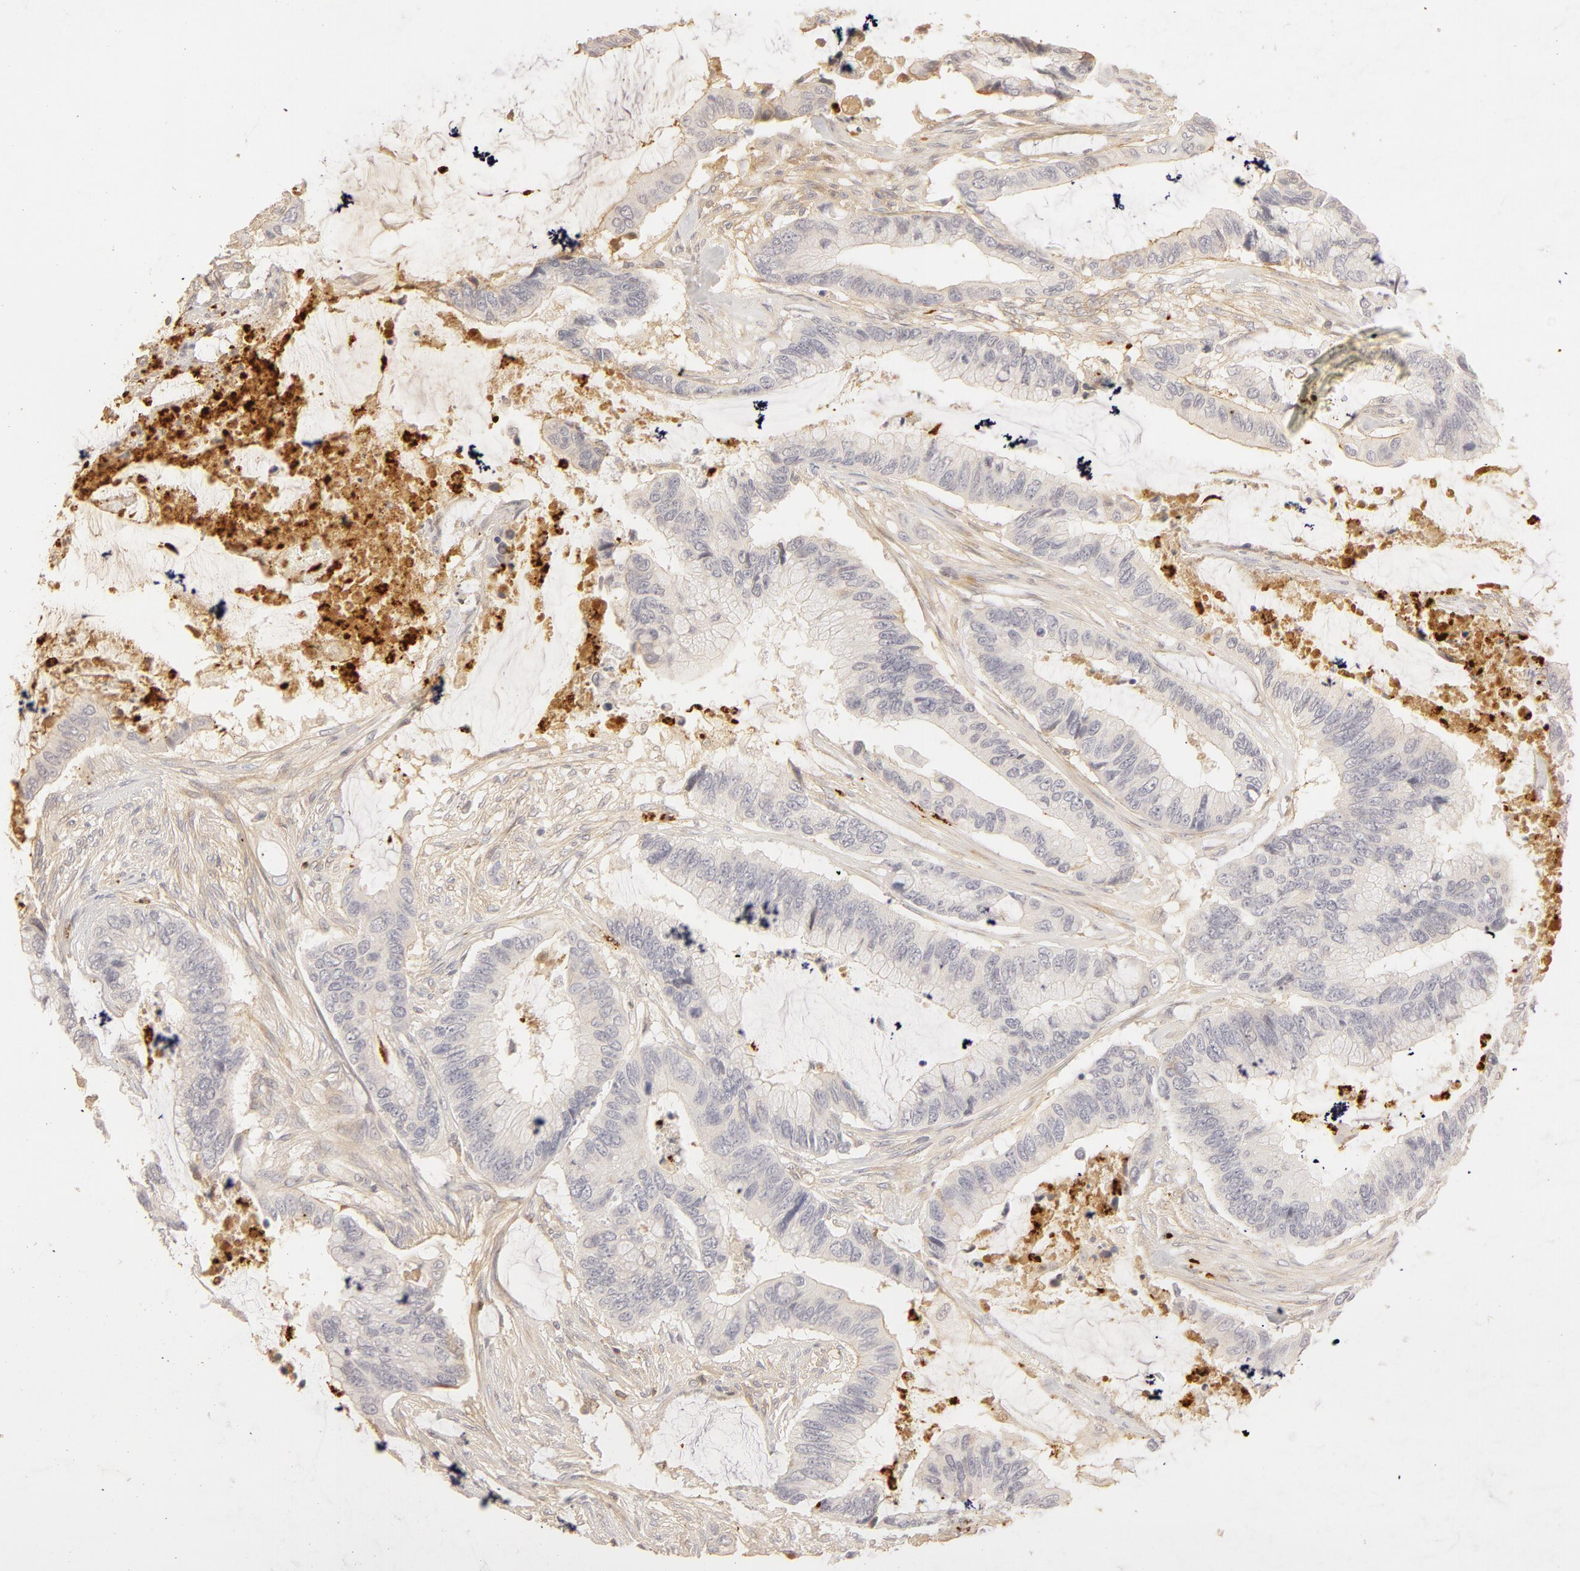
{"staining": {"intensity": "negative", "quantity": "none", "location": "none"}, "tissue": "colorectal cancer", "cell_type": "Tumor cells", "image_type": "cancer", "snomed": [{"axis": "morphology", "description": "Adenocarcinoma, NOS"}, {"axis": "topography", "description": "Rectum"}], "caption": "DAB (3,3'-diaminobenzidine) immunohistochemical staining of adenocarcinoma (colorectal) shows no significant positivity in tumor cells.", "gene": "C1R", "patient": {"sex": "female", "age": 59}}